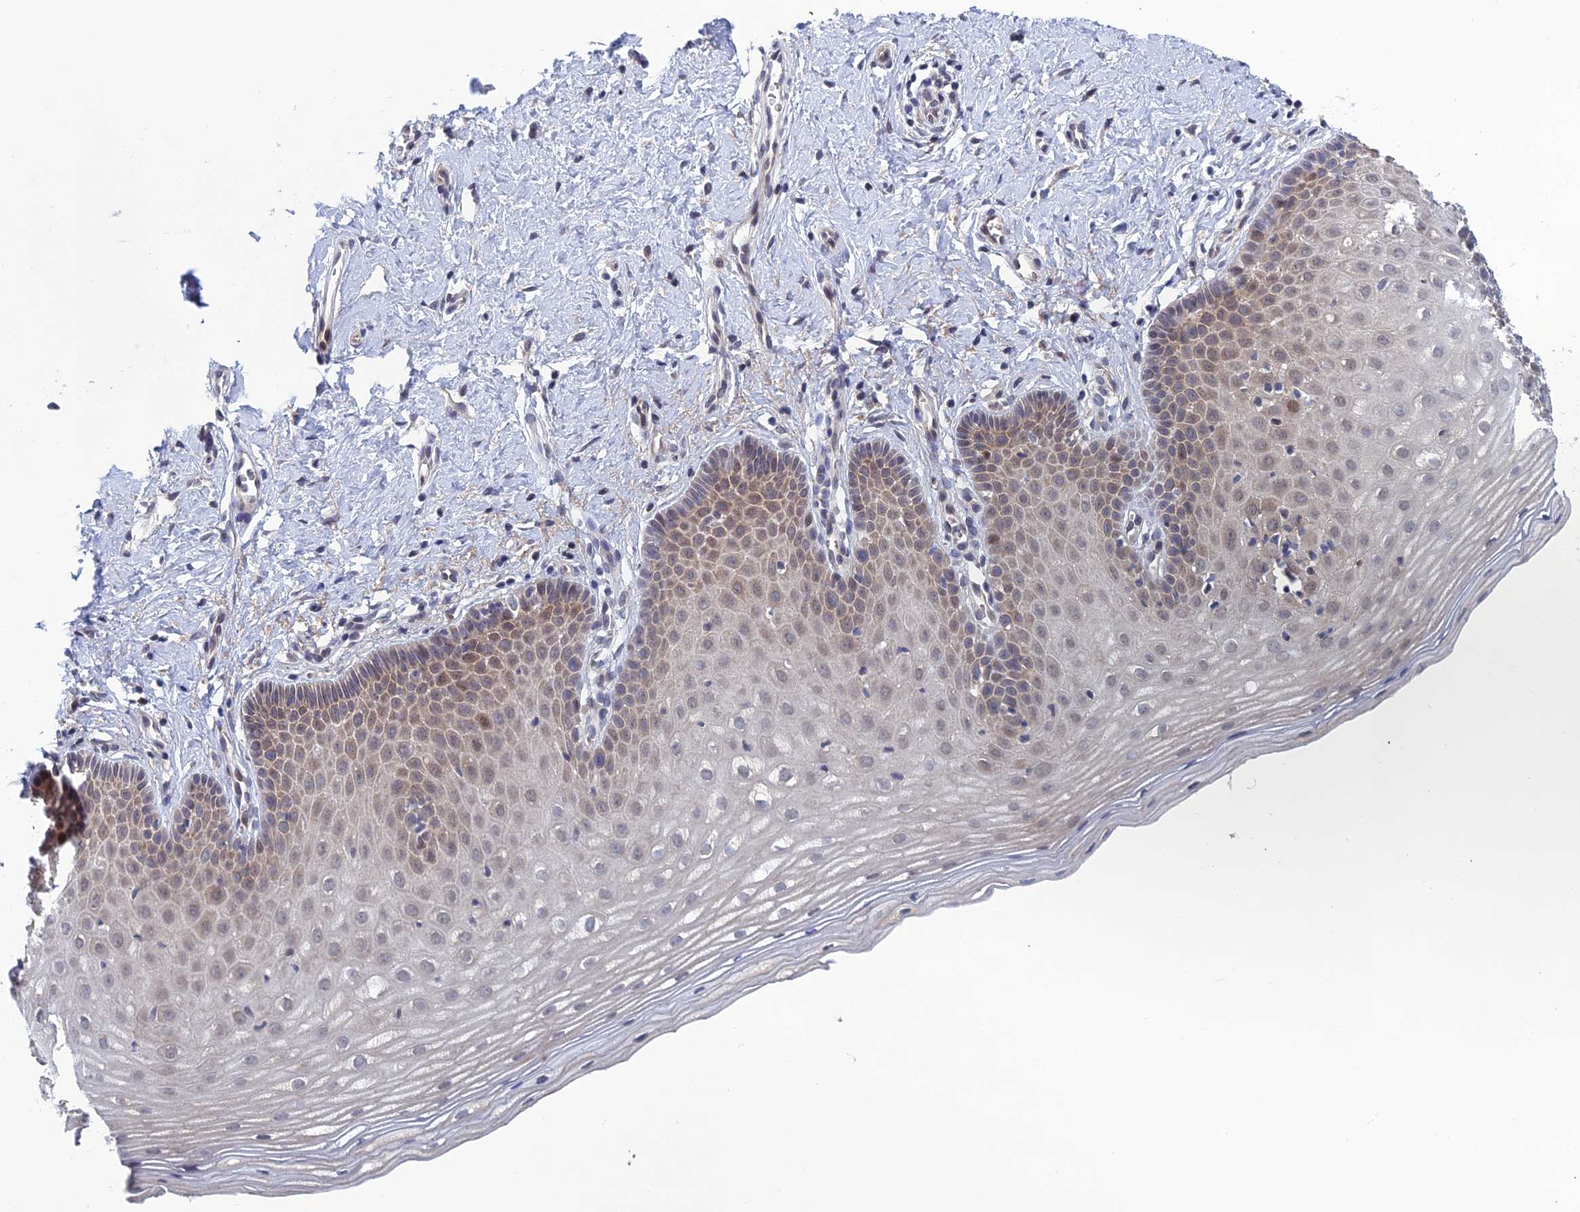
{"staining": {"intensity": "negative", "quantity": "none", "location": "none"}, "tissue": "cervix", "cell_type": "Glandular cells", "image_type": "normal", "snomed": [{"axis": "morphology", "description": "Normal tissue, NOS"}, {"axis": "topography", "description": "Cervix"}], "caption": "The image displays no significant expression in glandular cells of cervix.", "gene": "SRA1", "patient": {"sex": "female", "age": 36}}